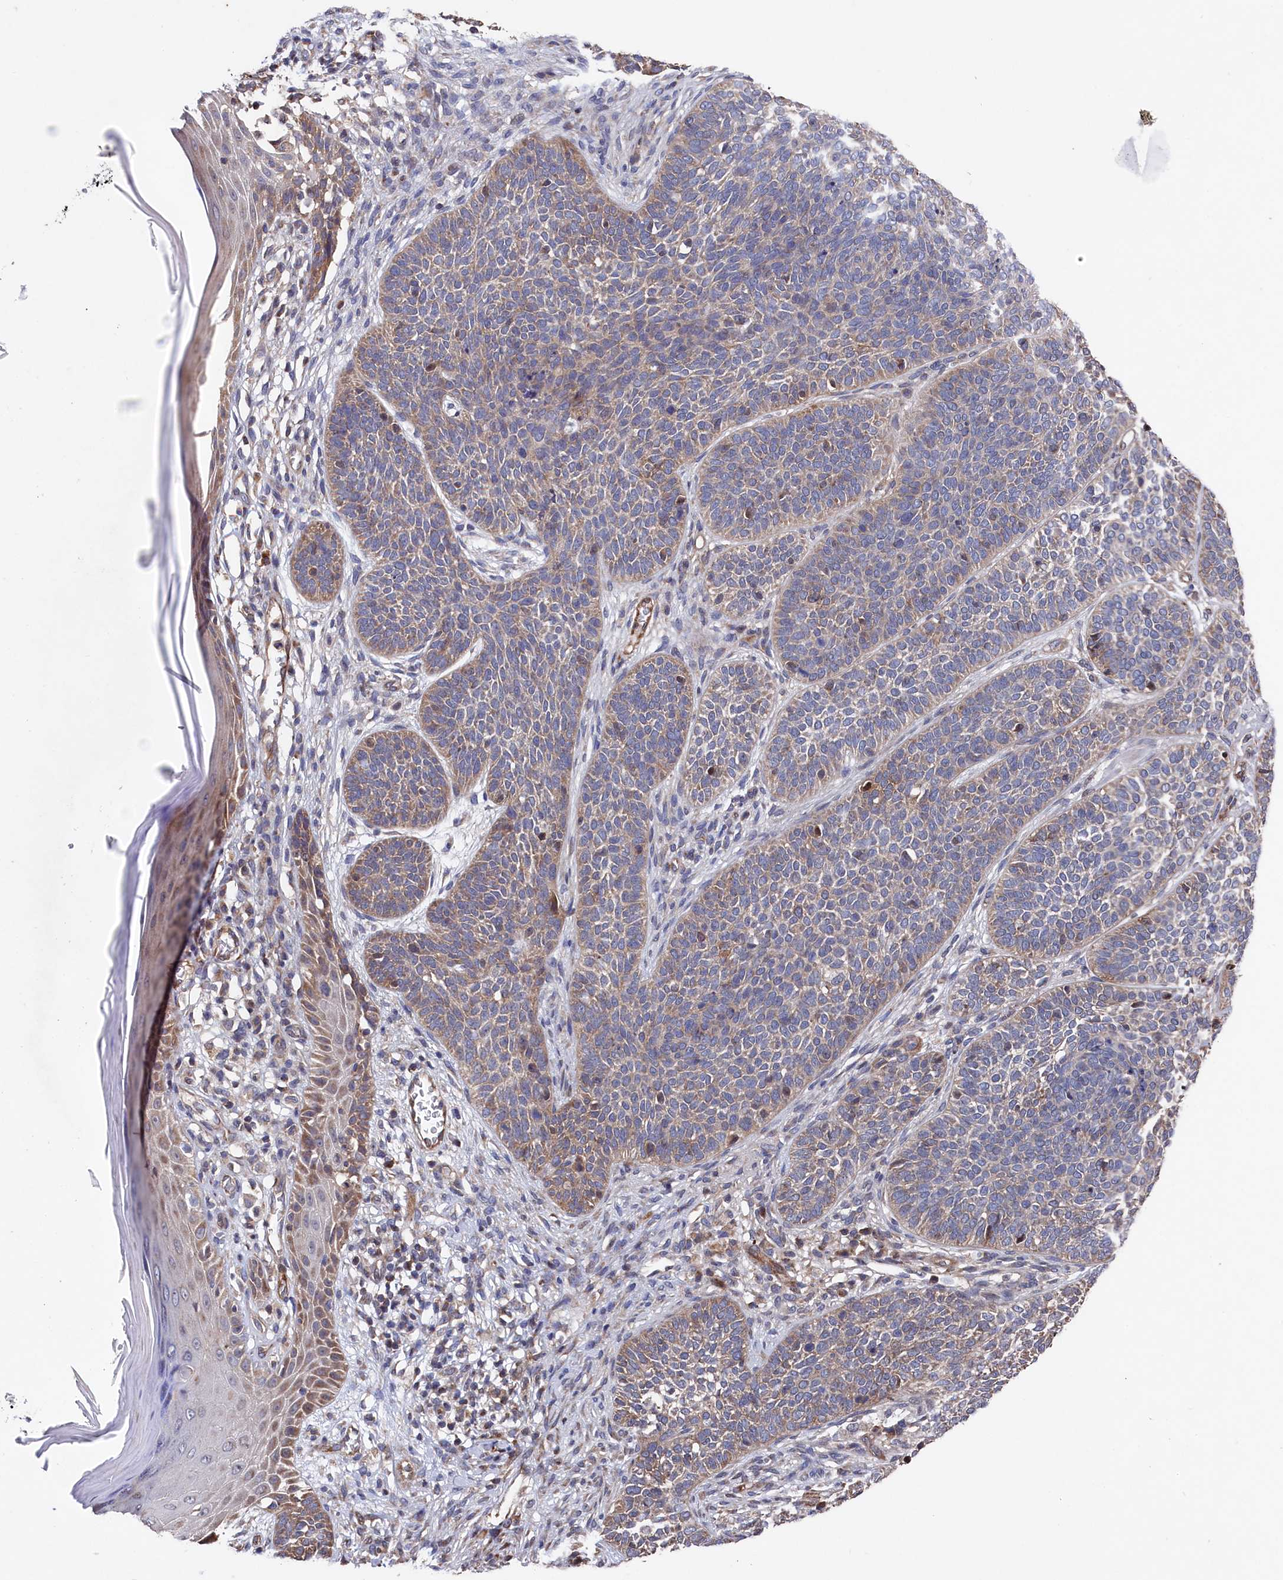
{"staining": {"intensity": "weak", "quantity": "<25%", "location": "cytoplasmic/membranous"}, "tissue": "skin cancer", "cell_type": "Tumor cells", "image_type": "cancer", "snomed": [{"axis": "morphology", "description": "Basal cell carcinoma"}, {"axis": "topography", "description": "Skin"}], "caption": "Tumor cells are negative for protein expression in human skin cancer (basal cell carcinoma).", "gene": "SUPV3L1", "patient": {"sex": "male", "age": 85}}